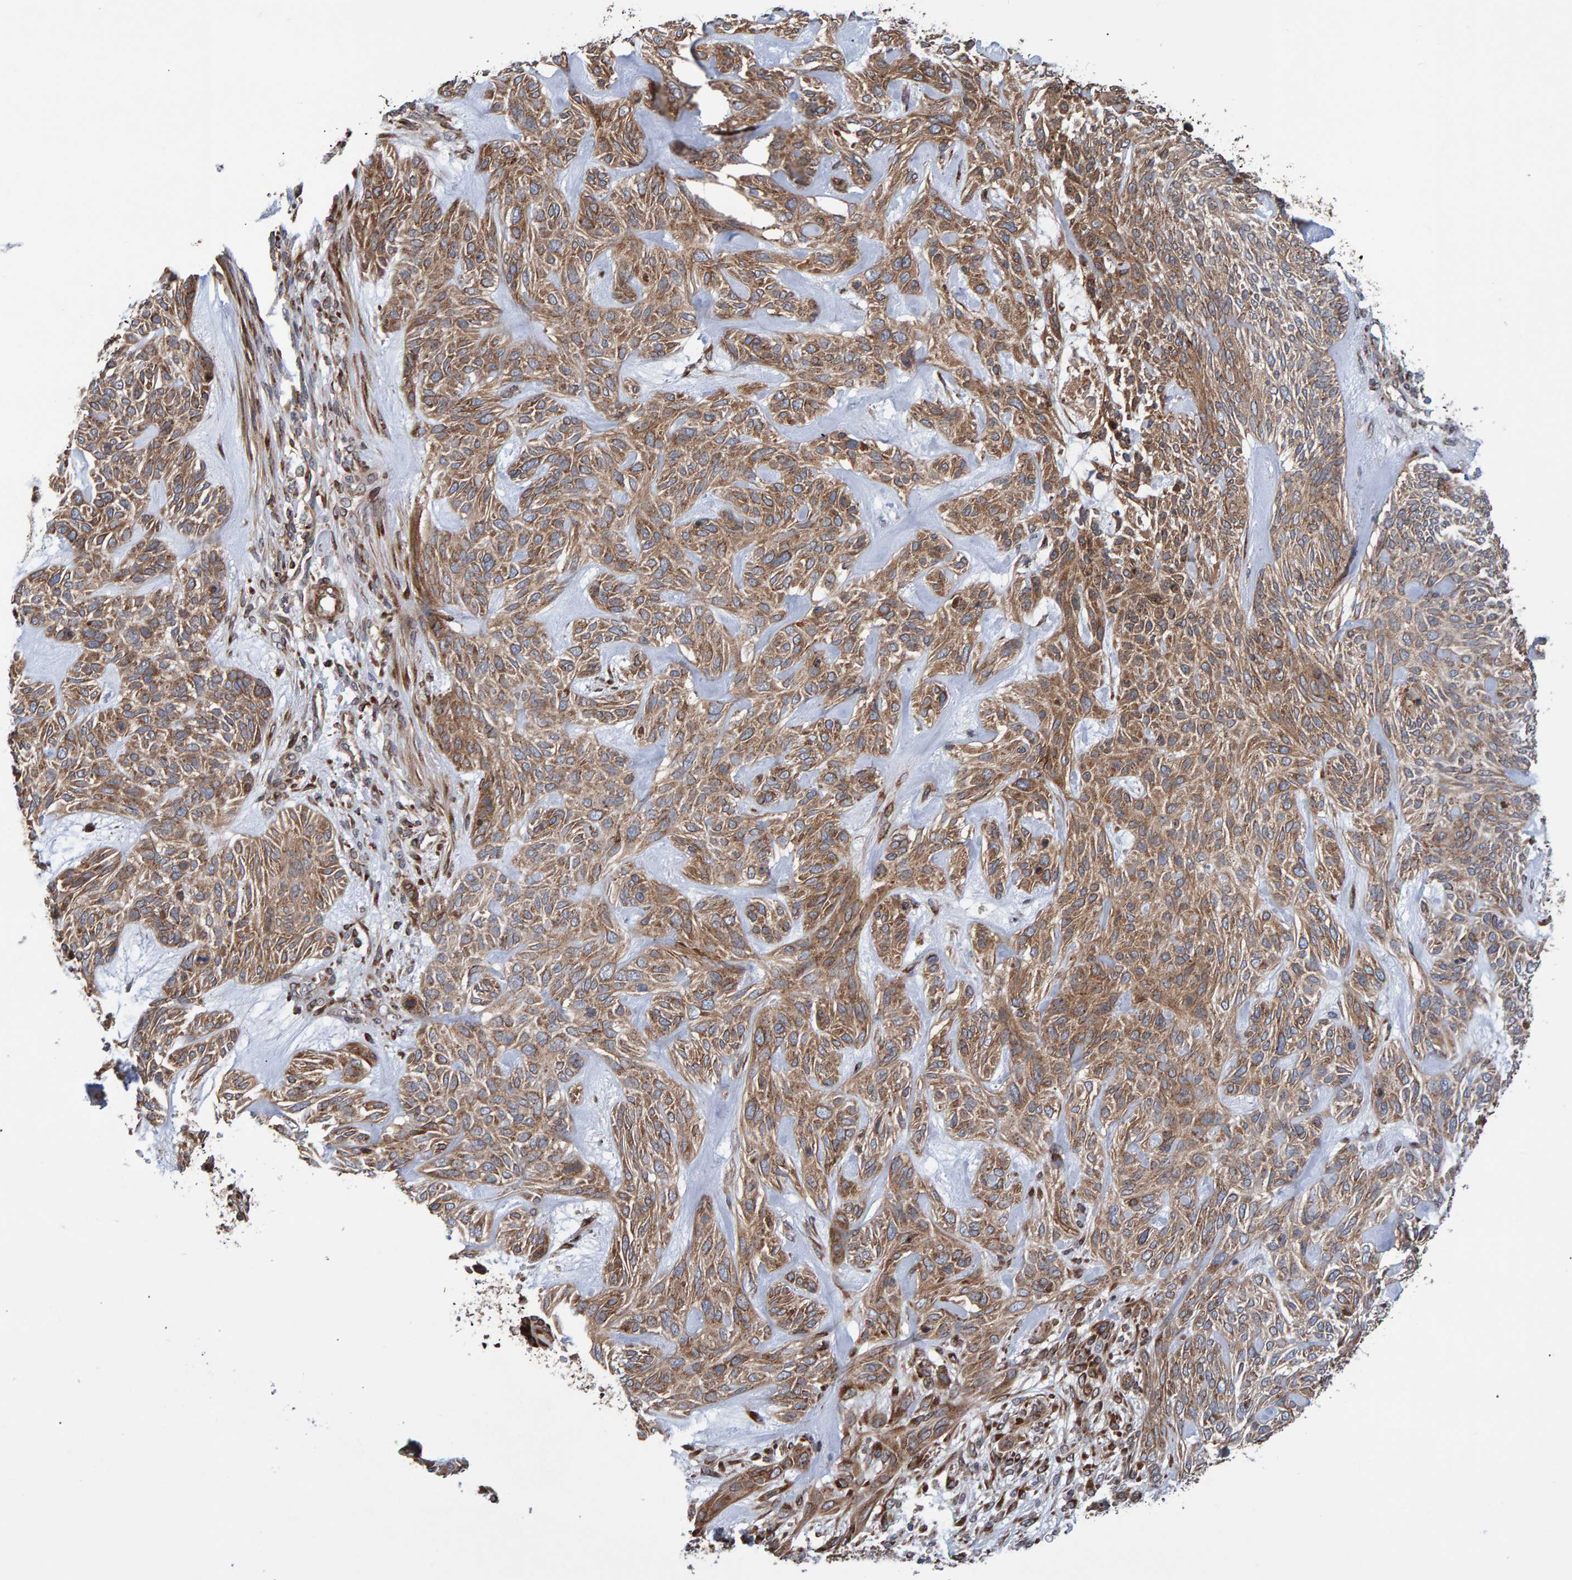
{"staining": {"intensity": "moderate", "quantity": ">75%", "location": "cytoplasmic/membranous"}, "tissue": "skin cancer", "cell_type": "Tumor cells", "image_type": "cancer", "snomed": [{"axis": "morphology", "description": "Basal cell carcinoma"}, {"axis": "topography", "description": "Skin"}], "caption": "Basal cell carcinoma (skin) was stained to show a protein in brown. There is medium levels of moderate cytoplasmic/membranous positivity in approximately >75% of tumor cells.", "gene": "FAM117A", "patient": {"sex": "male", "age": 55}}